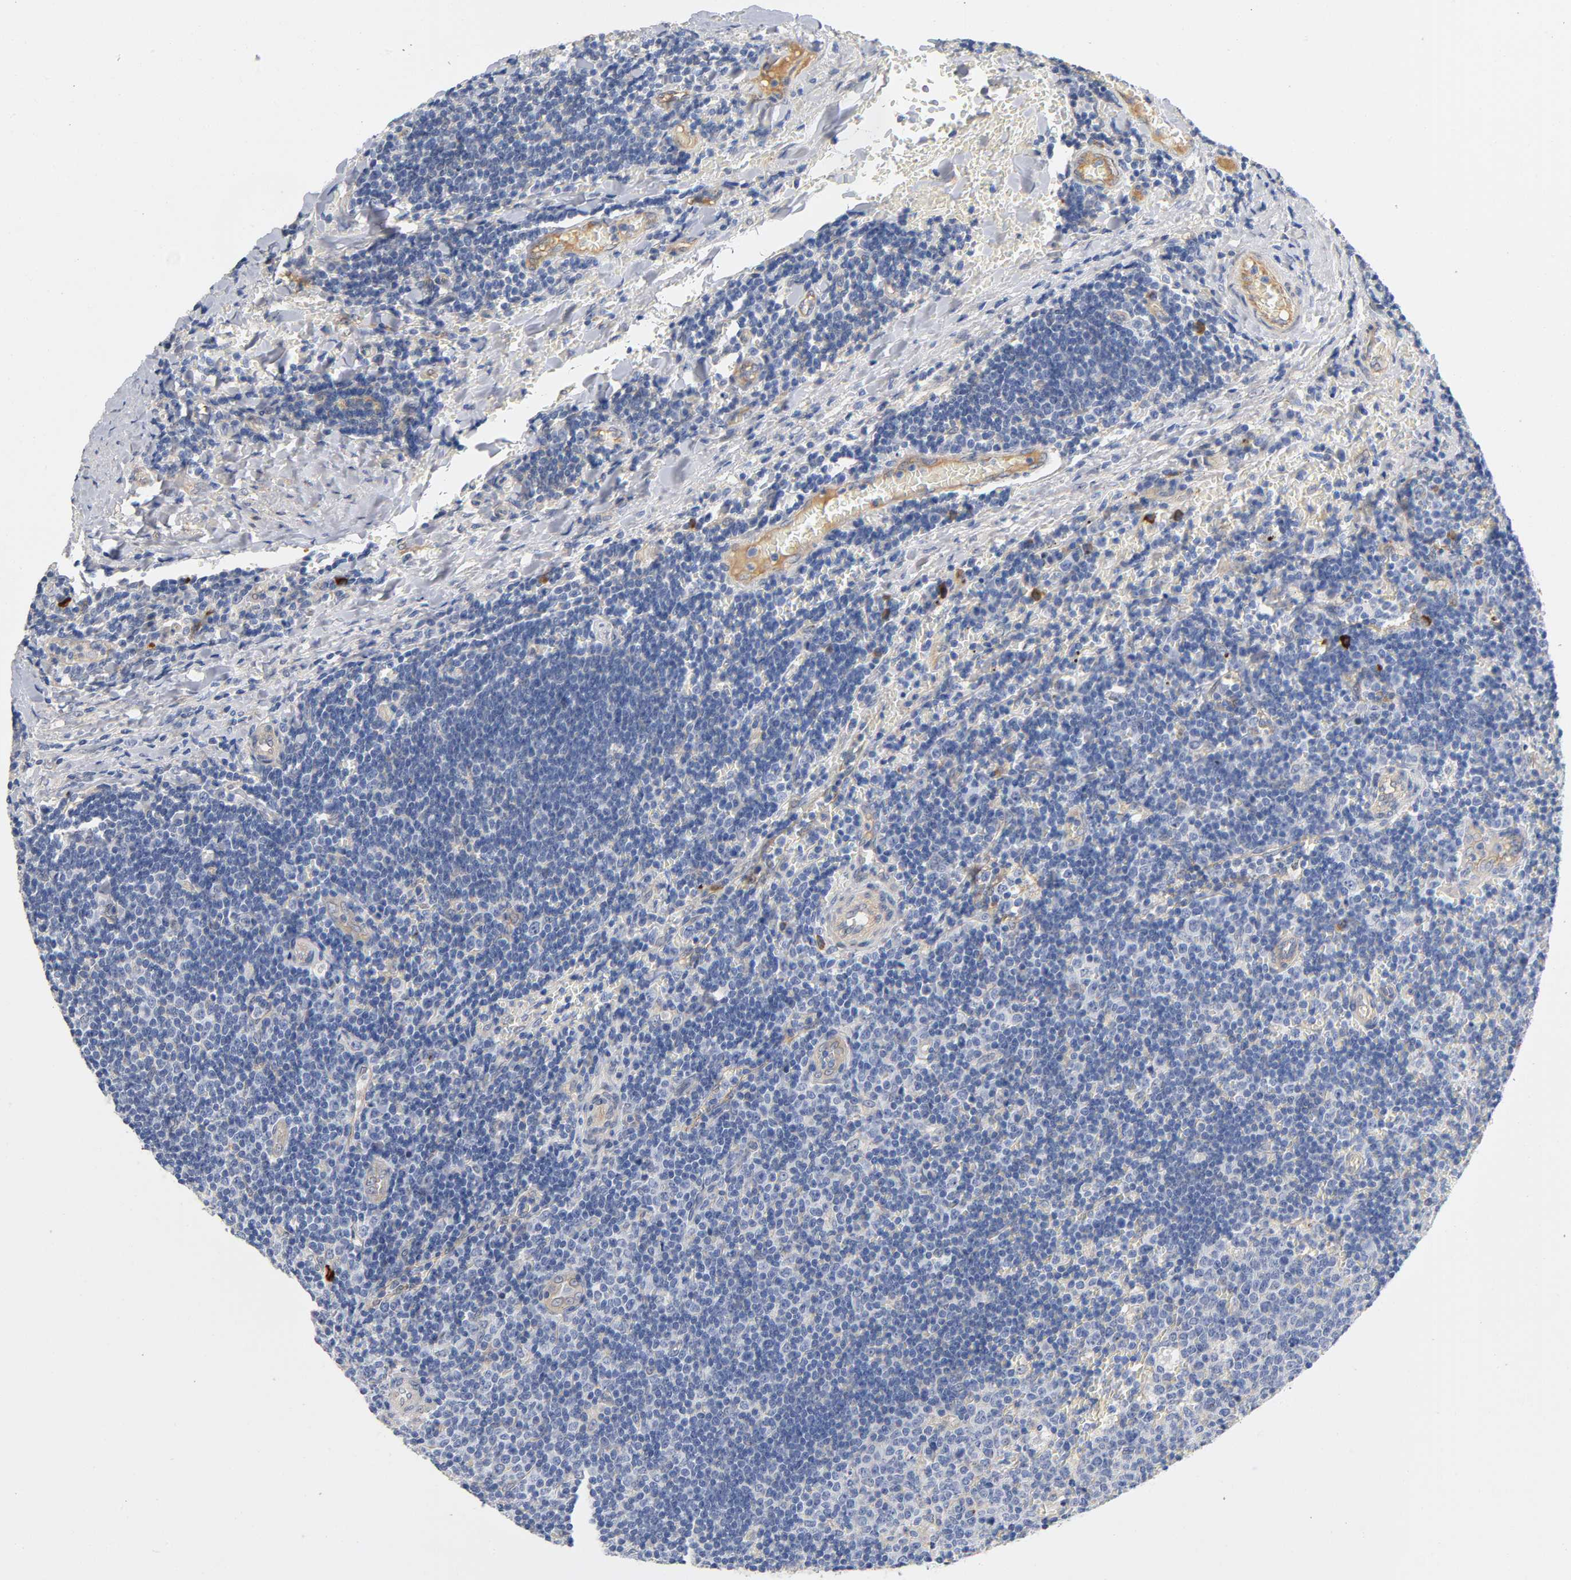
{"staining": {"intensity": "moderate", "quantity": "<25%", "location": "cytoplasmic/membranous"}, "tissue": "lymph node", "cell_type": "Germinal center cells", "image_type": "normal", "snomed": [{"axis": "morphology", "description": "Normal tissue, NOS"}, {"axis": "topography", "description": "Lymph node"}, {"axis": "topography", "description": "Salivary gland"}], "caption": "Immunohistochemical staining of normal human lymph node shows <25% levels of moderate cytoplasmic/membranous protein expression in approximately <25% of germinal center cells.", "gene": "TNC", "patient": {"sex": "male", "age": 8}}